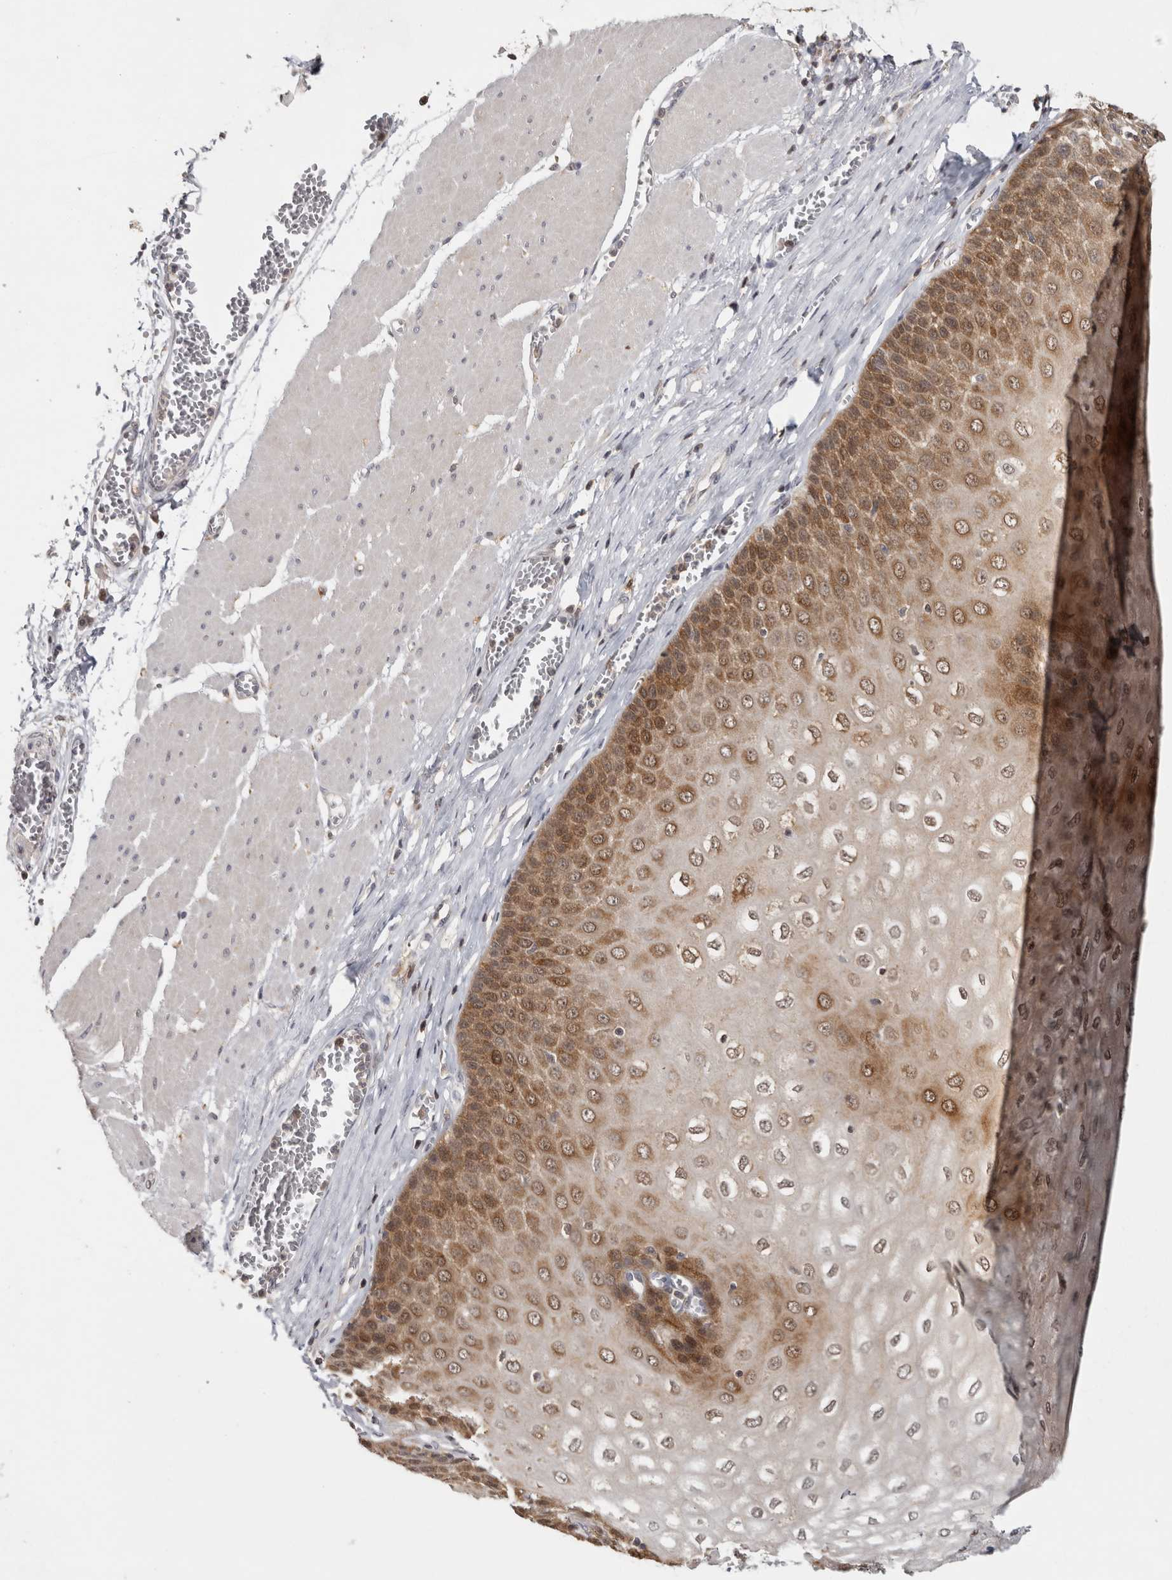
{"staining": {"intensity": "moderate", "quantity": ">75%", "location": "cytoplasmic/membranous,nuclear"}, "tissue": "esophagus", "cell_type": "Squamous epithelial cells", "image_type": "normal", "snomed": [{"axis": "morphology", "description": "Normal tissue, NOS"}, {"axis": "topography", "description": "Esophagus"}], "caption": "Protein staining of unremarkable esophagus exhibits moderate cytoplasmic/membranous,nuclear expression in about >75% of squamous epithelial cells.", "gene": "ACAT2", "patient": {"sex": "male", "age": 60}}